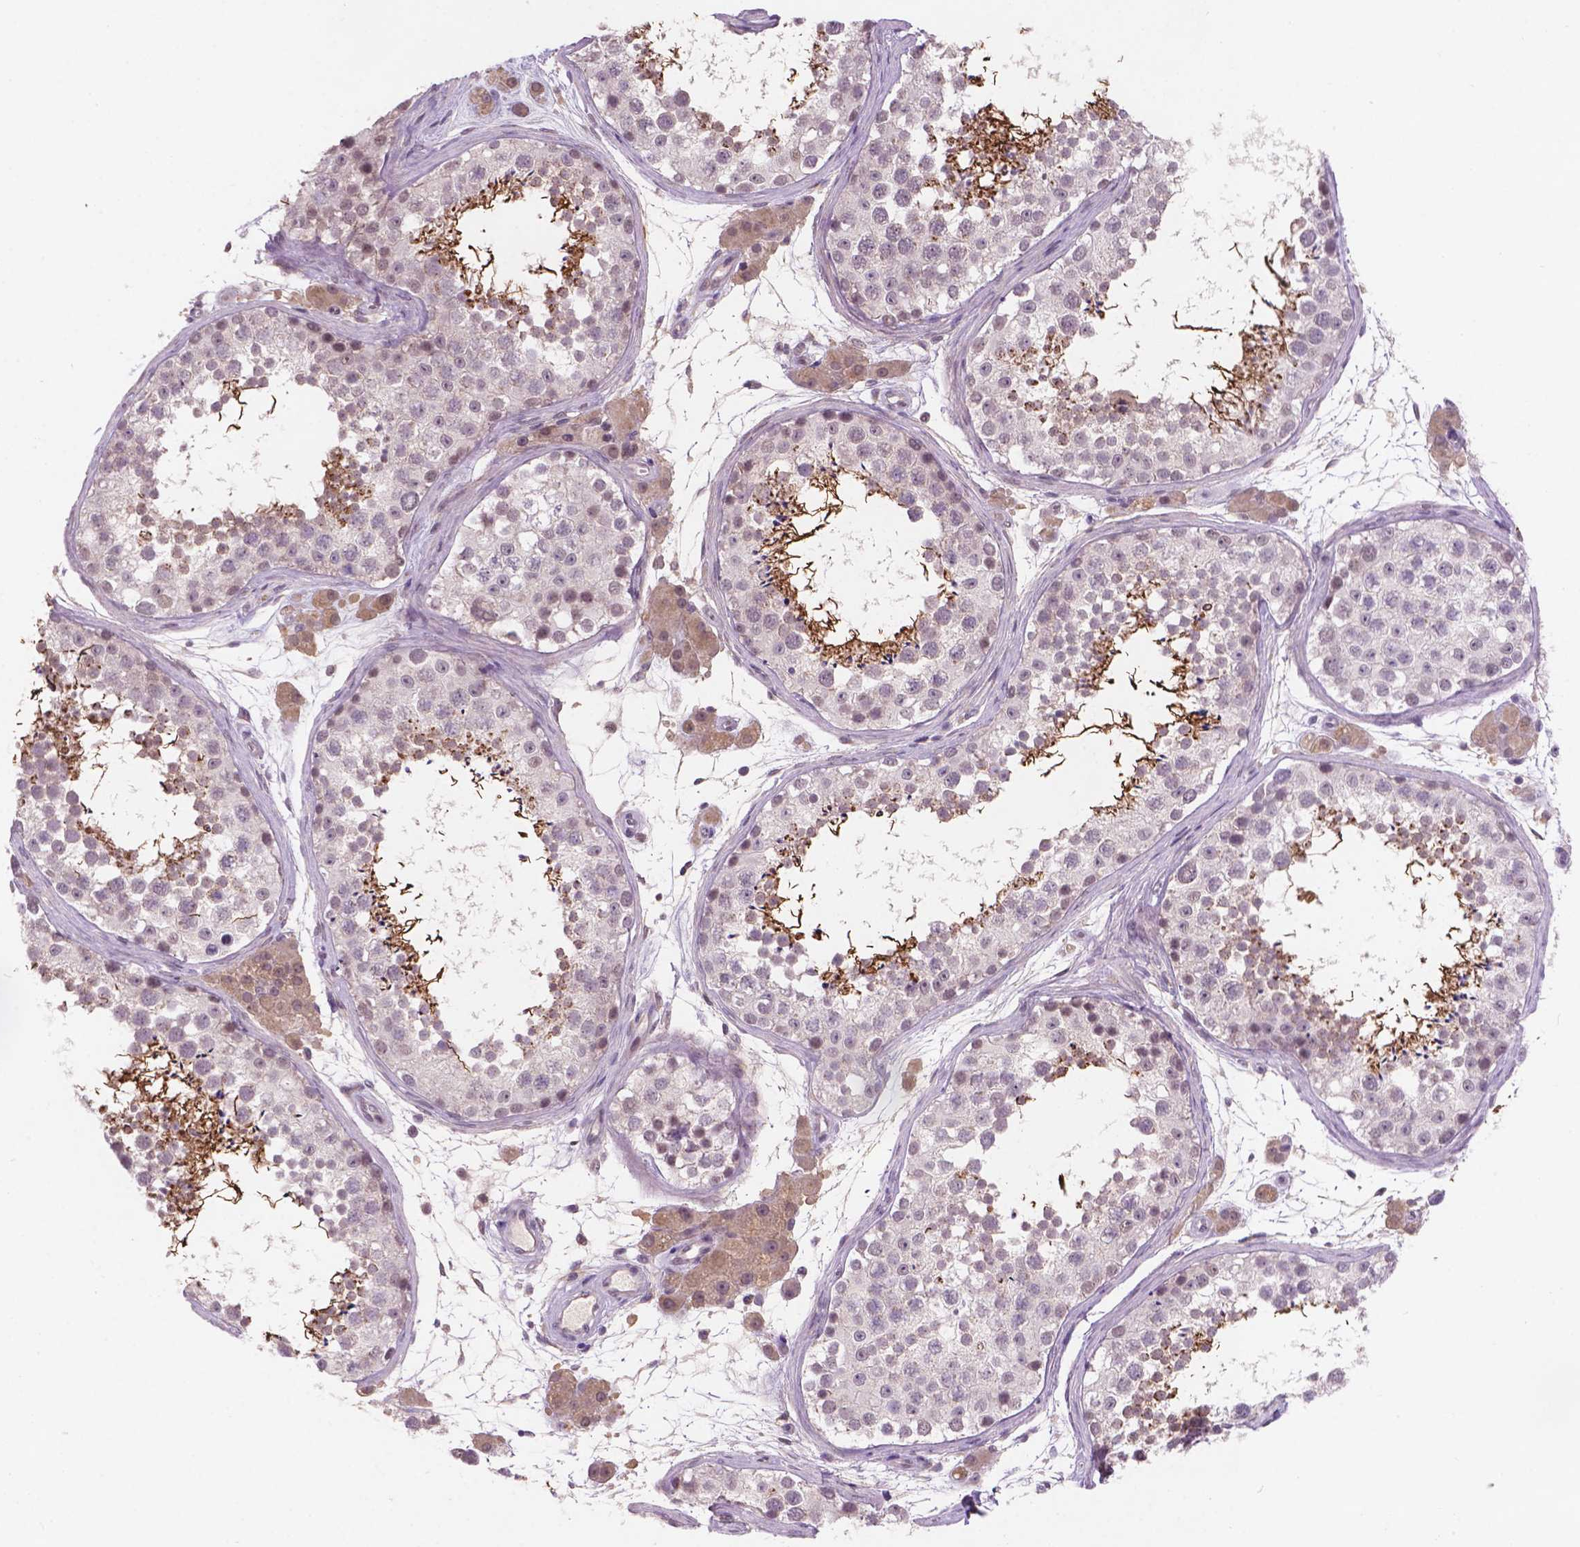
{"staining": {"intensity": "moderate", "quantity": "<25%", "location": "cytoplasmic/membranous,nuclear"}, "tissue": "testis", "cell_type": "Cells in seminiferous ducts", "image_type": "normal", "snomed": [{"axis": "morphology", "description": "Normal tissue, NOS"}, {"axis": "topography", "description": "Testis"}], "caption": "Immunohistochemistry of unremarkable human testis exhibits low levels of moderate cytoplasmic/membranous,nuclear positivity in about <25% of cells in seminiferous ducts.", "gene": "GXYLT2", "patient": {"sex": "male", "age": 41}}